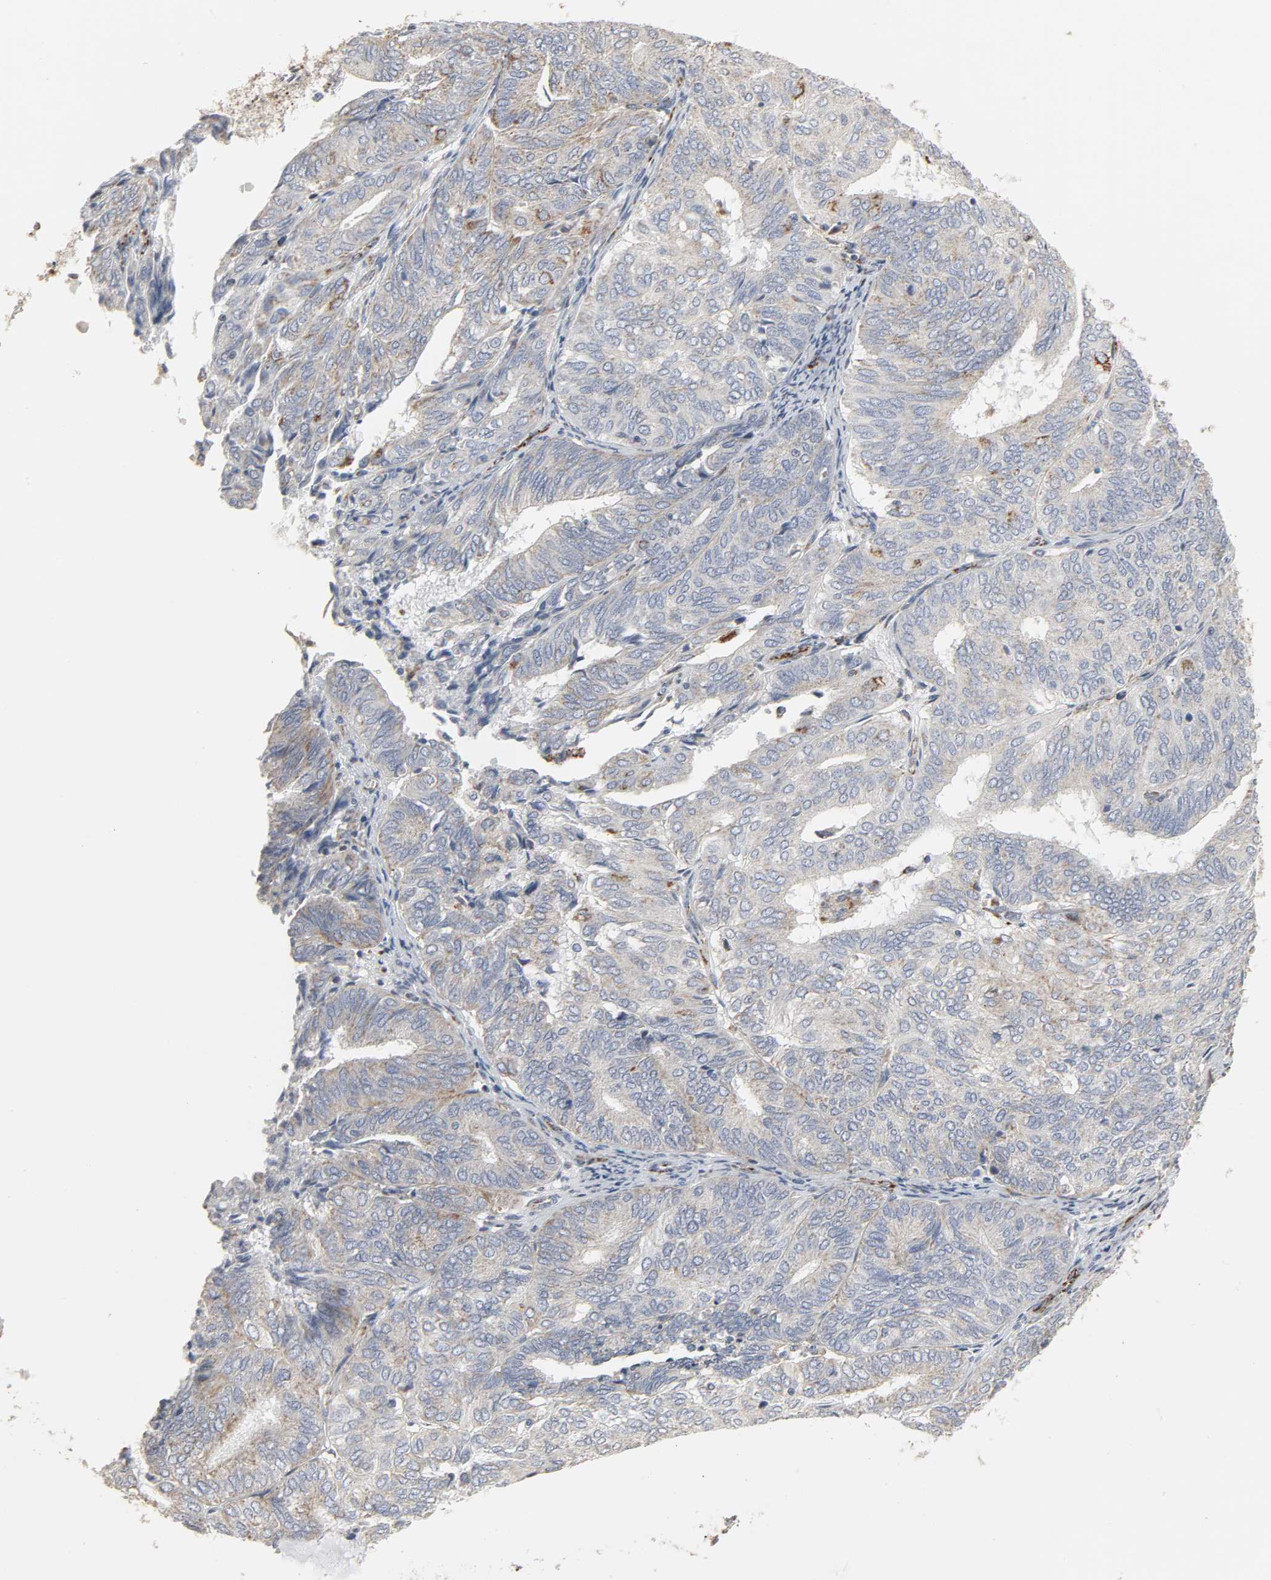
{"staining": {"intensity": "weak", "quantity": "<25%", "location": "cytoplasmic/membranous"}, "tissue": "endometrial cancer", "cell_type": "Tumor cells", "image_type": "cancer", "snomed": [{"axis": "morphology", "description": "Adenocarcinoma, NOS"}, {"axis": "topography", "description": "Uterus"}], "caption": "Tumor cells show no significant staining in adenocarcinoma (endometrial). Brightfield microscopy of immunohistochemistry stained with DAB (brown) and hematoxylin (blue), captured at high magnification.", "gene": "ACAT1", "patient": {"sex": "female", "age": 60}}